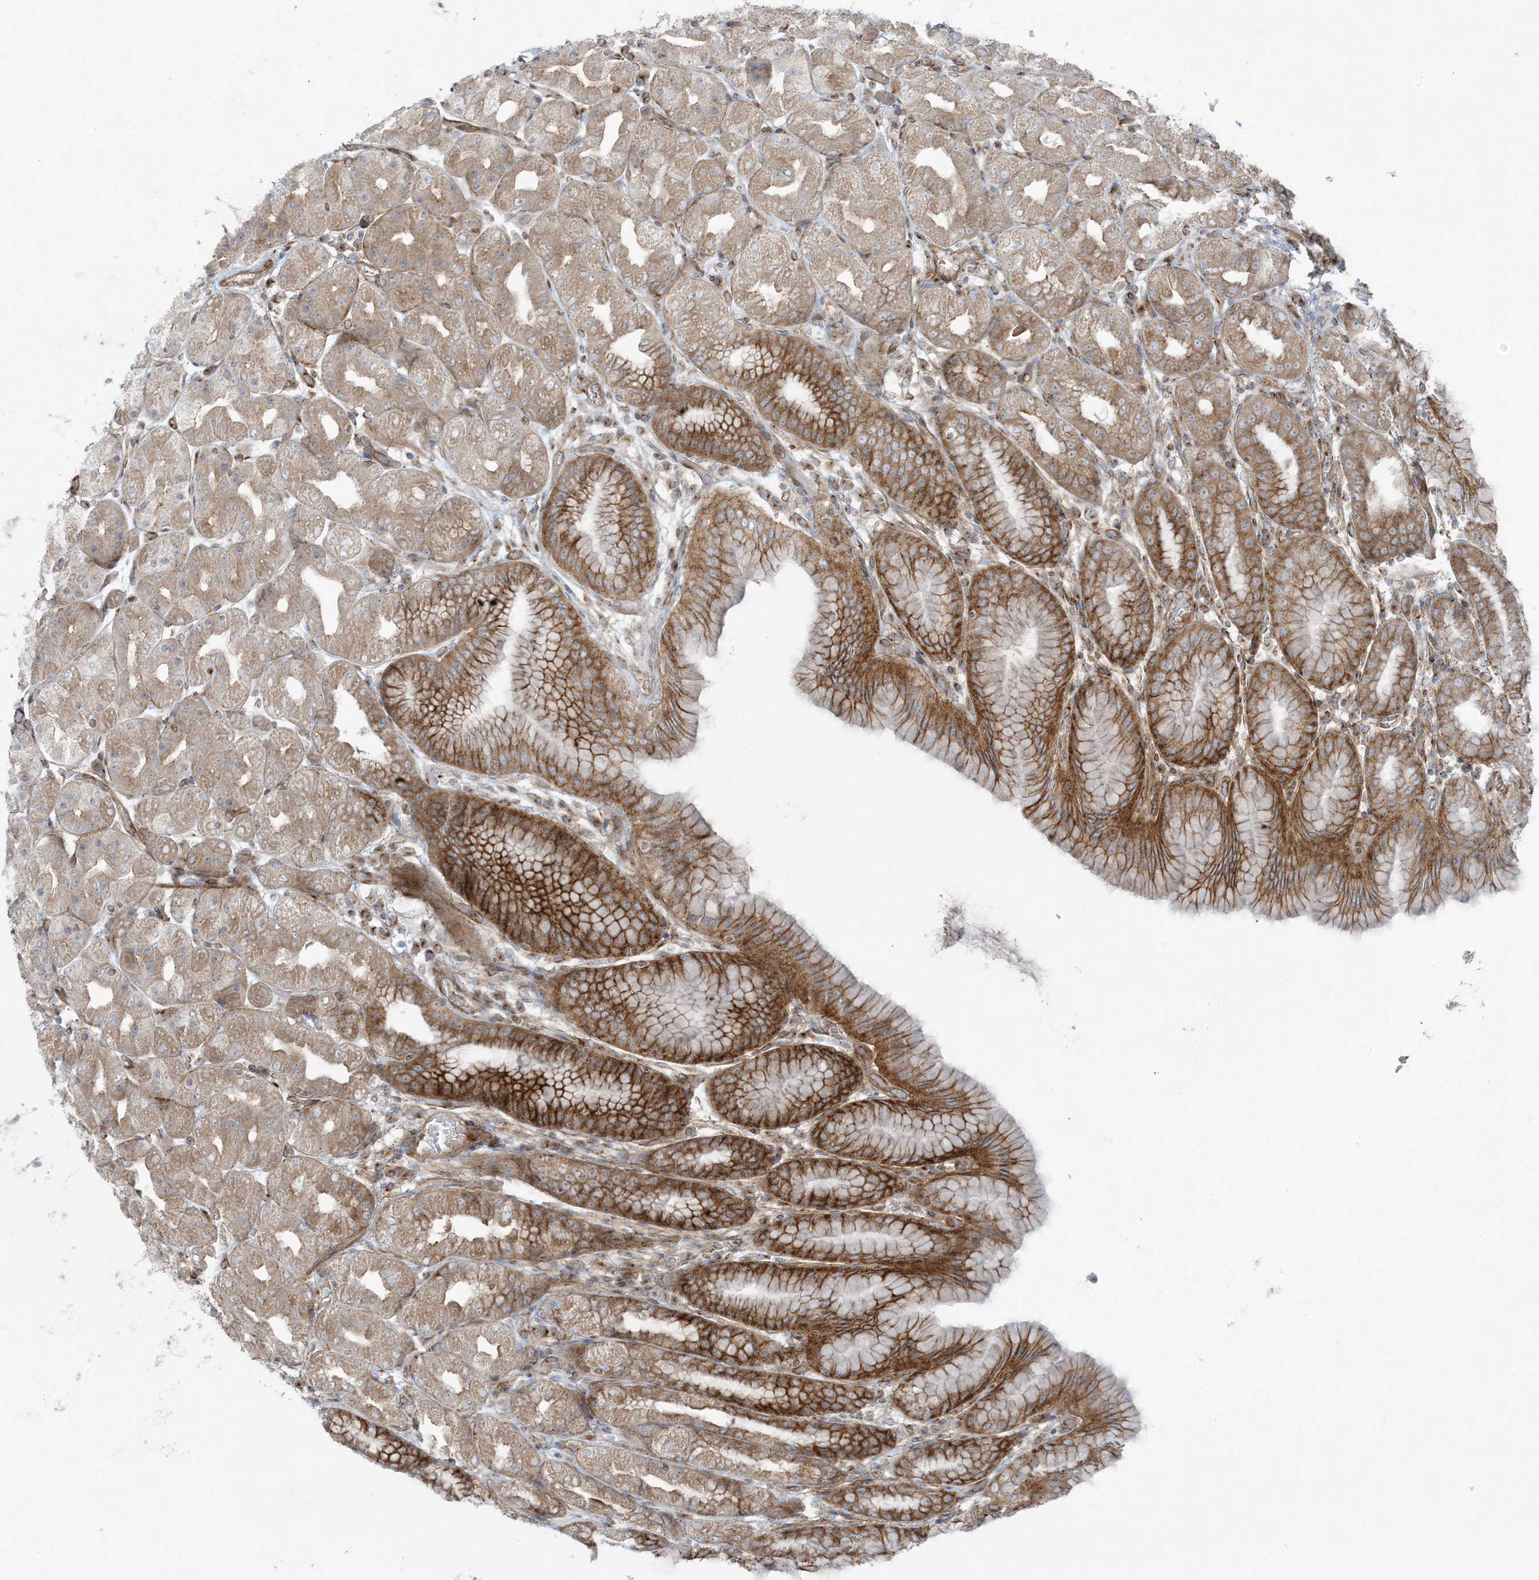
{"staining": {"intensity": "strong", "quantity": "25%-75%", "location": "cytoplasmic/membranous"}, "tissue": "stomach", "cell_type": "Glandular cells", "image_type": "normal", "snomed": [{"axis": "morphology", "description": "Normal tissue, NOS"}, {"axis": "topography", "description": "Stomach, upper"}], "caption": "Stomach stained for a protein demonstrates strong cytoplasmic/membranous positivity in glandular cells. The protein of interest is stained brown, and the nuclei are stained in blue (DAB (3,3'-diaminobenzidine) IHC with brightfield microscopy, high magnification).", "gene": "PIK3R4", "patient": {"sex": "male", "age": 68}}